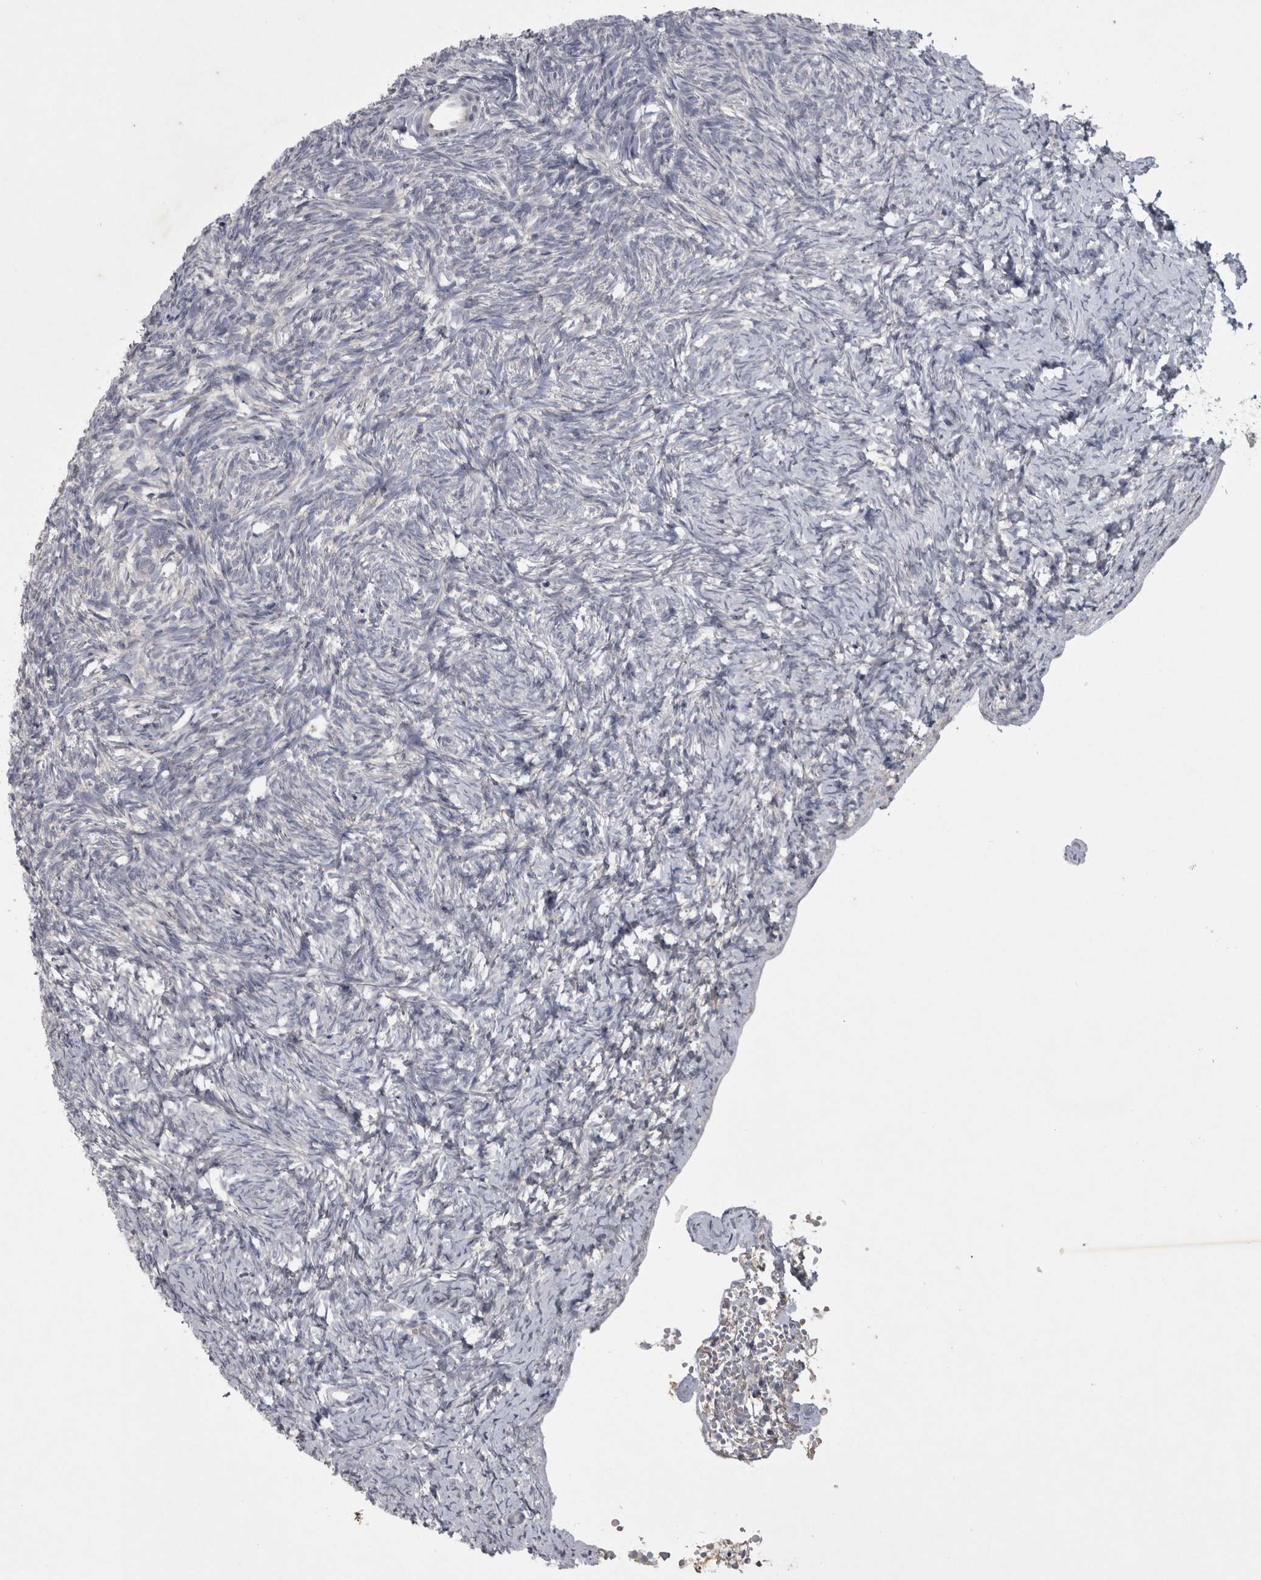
{"staining": {"intensity": "negative", "quantity": "none", "location": "none"}, "tissue": "ovary", "cell_type": "Ovarian stroma cells", "image_type": "normal", "snomed": [{"axis": "morphology", "description": "Normal tissue, NOS"}, {"axis": "topography", "description": "Ovary"}], "caption": "This is an immunohistochemistry micrograph of unremarkable ovary. There is no positivity in ovarian stroma cells.", "gene": "ENPP7", "patient": {"sex": "female", "age": 34}}